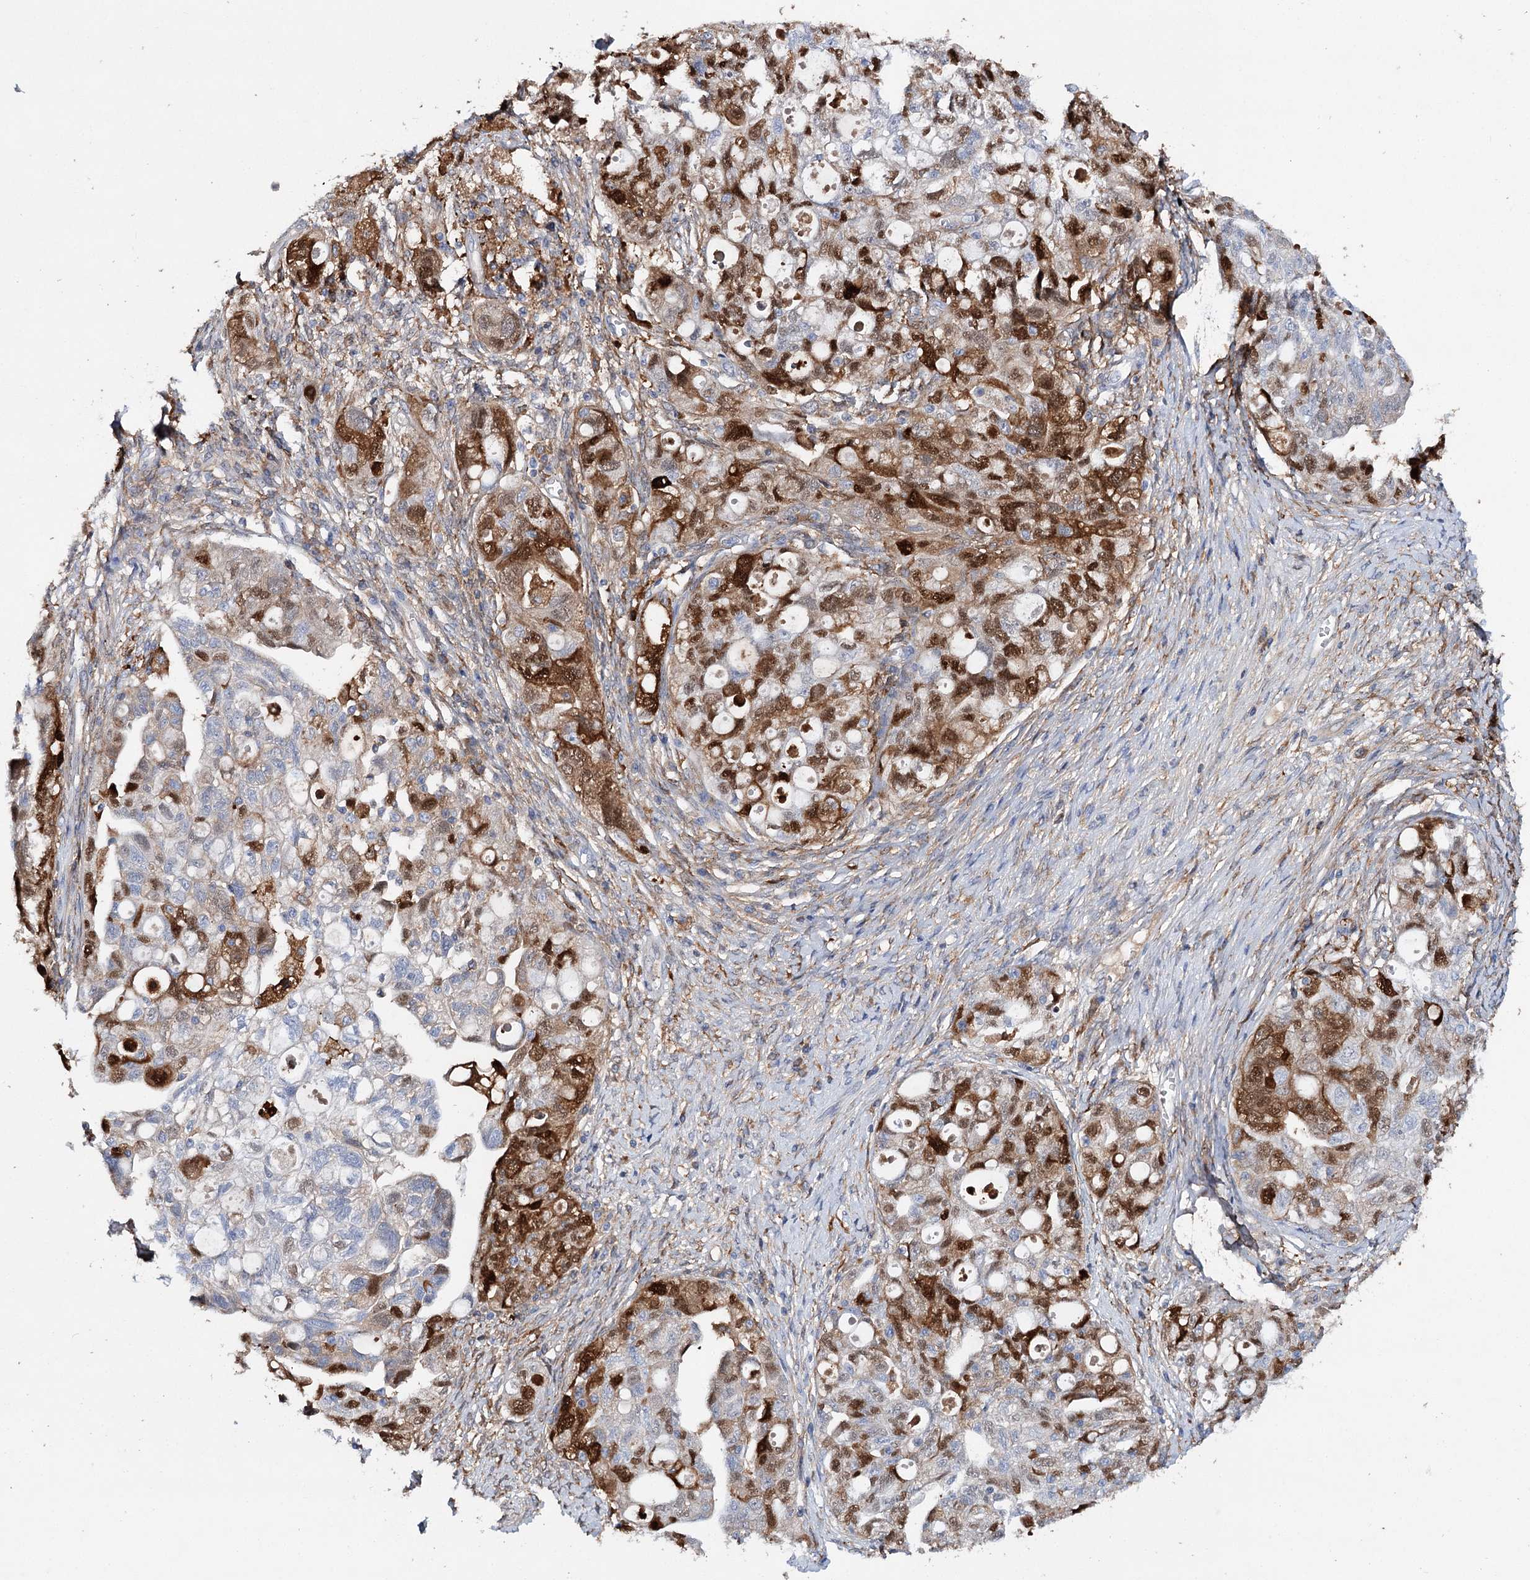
{"staining": {"intensity": "strong", "quantity": "25%-75%", "location": "cytoplasmic/membranous,nuclear"}, "tissue": "ovarian cancer", "cell_type": "Tumor cells", "image_type": "cancer", "snomed": [{"axis": "morphology", "description": "Carcinoma, NOS"}, {"axis": "morphology", "description": "Cystadenocarcinoma, serous, NOS"}, {"axis": "topography", "description": "Ovary"}], "caption": "Ovarian cancer (serous cystadenocarcinoma) stained for a protein (brown) exhibits strong cytoplasmic/membranous and nuclear positive positivity in approximately 25%-75% of tumor cells.", "gene": "CFAP46", "patient": {"sex": "female", "age": 69}}